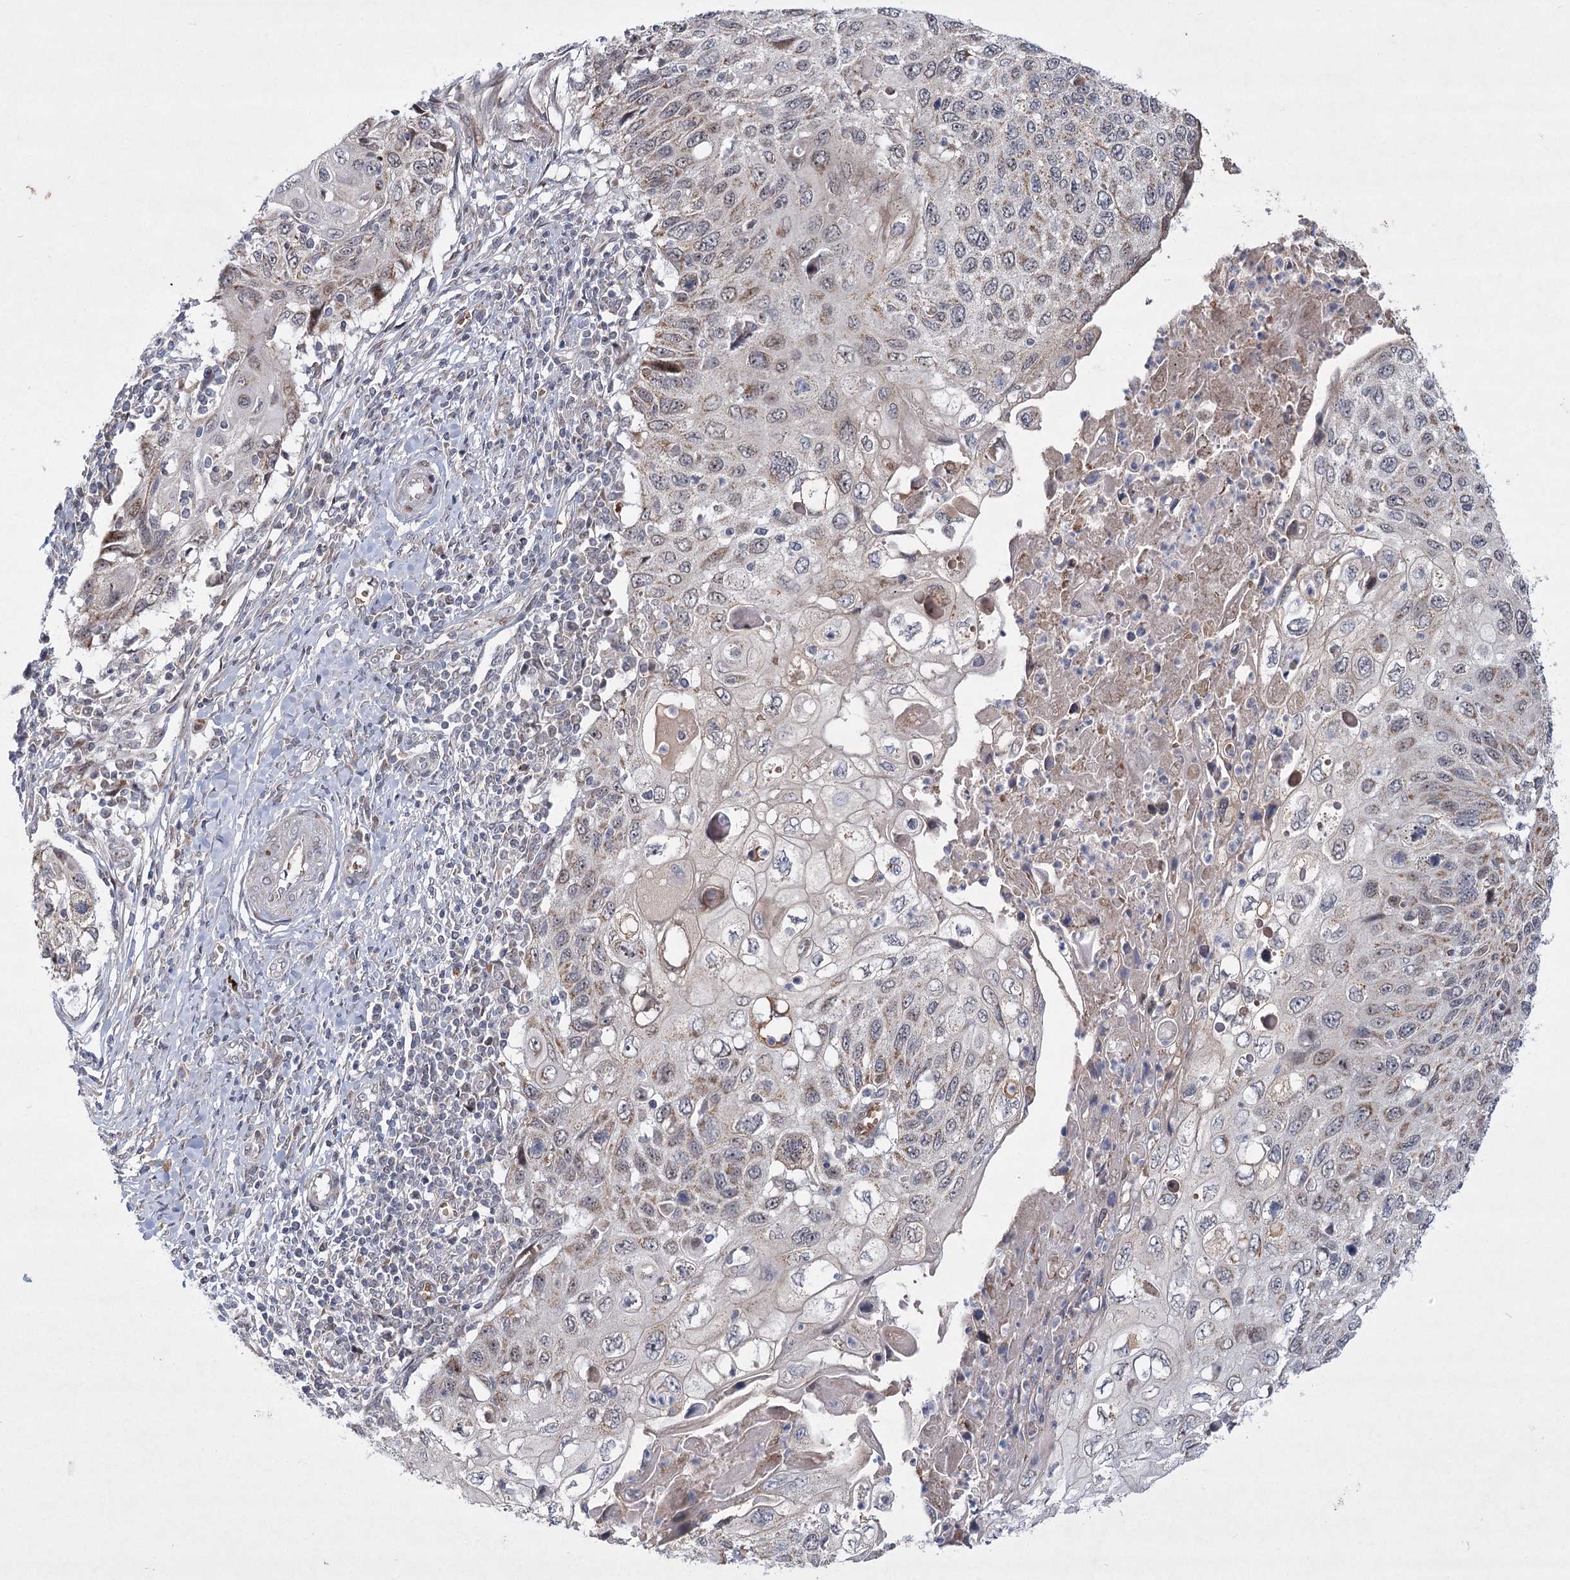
{"staining": {"intensity": "weak", "quantity": "25%-75%", "location": "cytoplasmic/membranous"}, "tissue": "cervical cancer", "cell_type": "Tumor cells", "image_type": "cancer", "snomed": [{"axis": "morphology", "description": "Squamous cell carcinoma, NOS"}, {"axis": "topography", "description": "Cervix"}], "caption": "This is a photomicrograph of IHC staining of cervical squamous cell carcinoma, which shows weak expression in the cytoplasmic/membranous of tumor cells.", "gene": "NSMCE4A", "patient": {"sex": "female", "age": 70}}